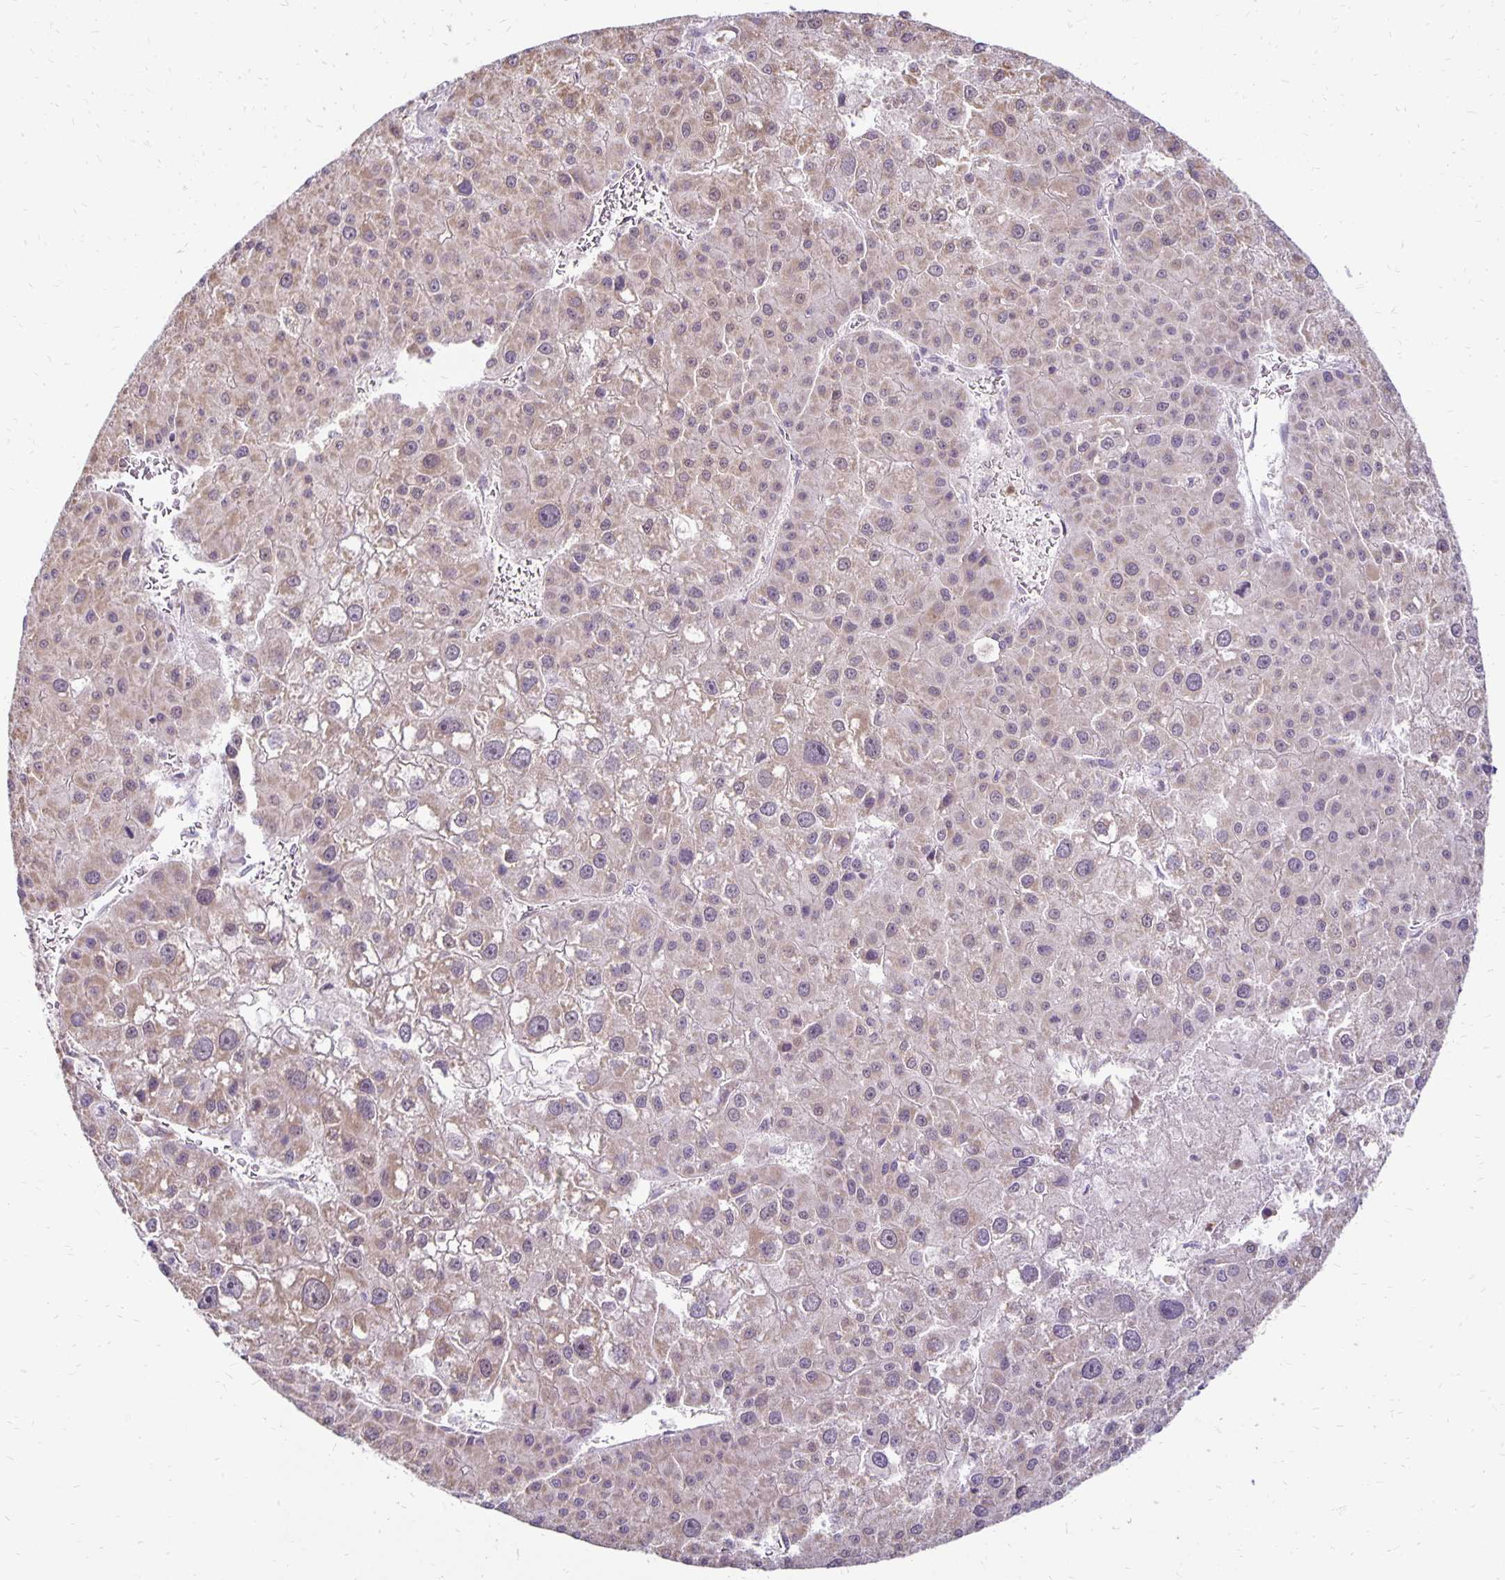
{"staining": {"intensity": "weak", "quantity": "25%-75%", "location": "cytoplasmic/membranous"}, "tissue": "liver cancer", "cell_type": "Tumor cells", "image_type": "cancer", "snomed": [{"axis": "morphology", "description": "Carcinoma, Hepatocellular, NOS"}, {"axis": "topography", "description": "Liver"}], "caption": "Liver hepatocellular carcinoma tissue displays weak cytoplasmic/membranous positivity in about 25%-75% of tumor cells, visualized by immunohistochemistry. The staining was performed using DAB (3,3'-diaminobenzidine), with brown indicating positive protein expression. Nuclei are stained blue with hematoxylin.", "gene": "FN3K", "patient": {"sex": "male", "age": 73}}